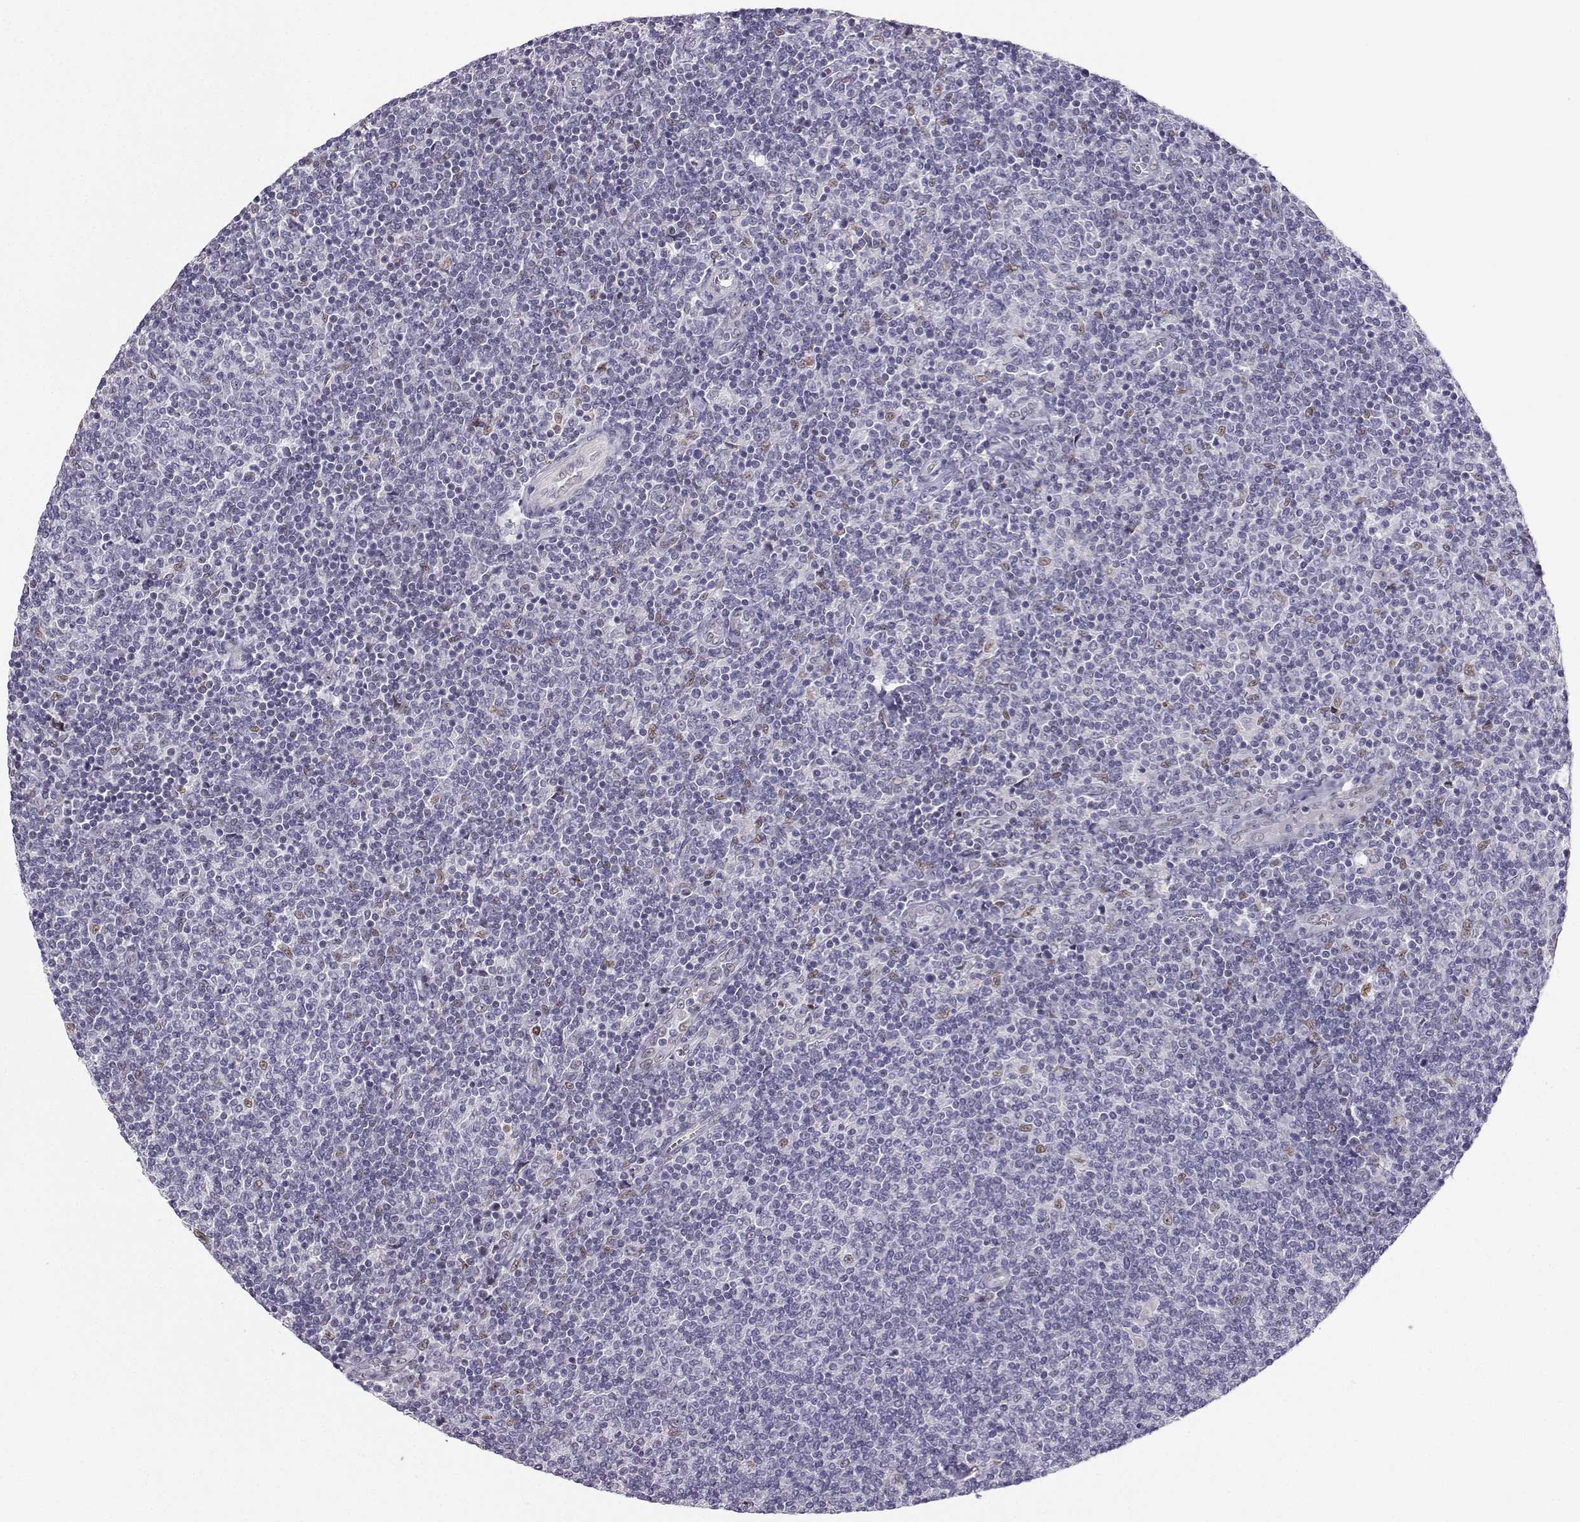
{"staining": {"intensity": "negative", "quantity": "none", "location": "none"}, "tissue": "lymphoma", "cell_type": "Tumor cells", "image_type": "cancer", "snomed": [{"axis": "morphology", "description": "Malignant lymphoma, non-Hodgkin's type, Low grade"}, {"axis": "topography", "description": "Lymph node"}], "caption": "Tumor cells show no significant protein positivity in malignant lymphoma, non-Hodgkin's type (low-grade).", "gene": "TEDC2", "patient": {"sex": "male", "age": 52}}